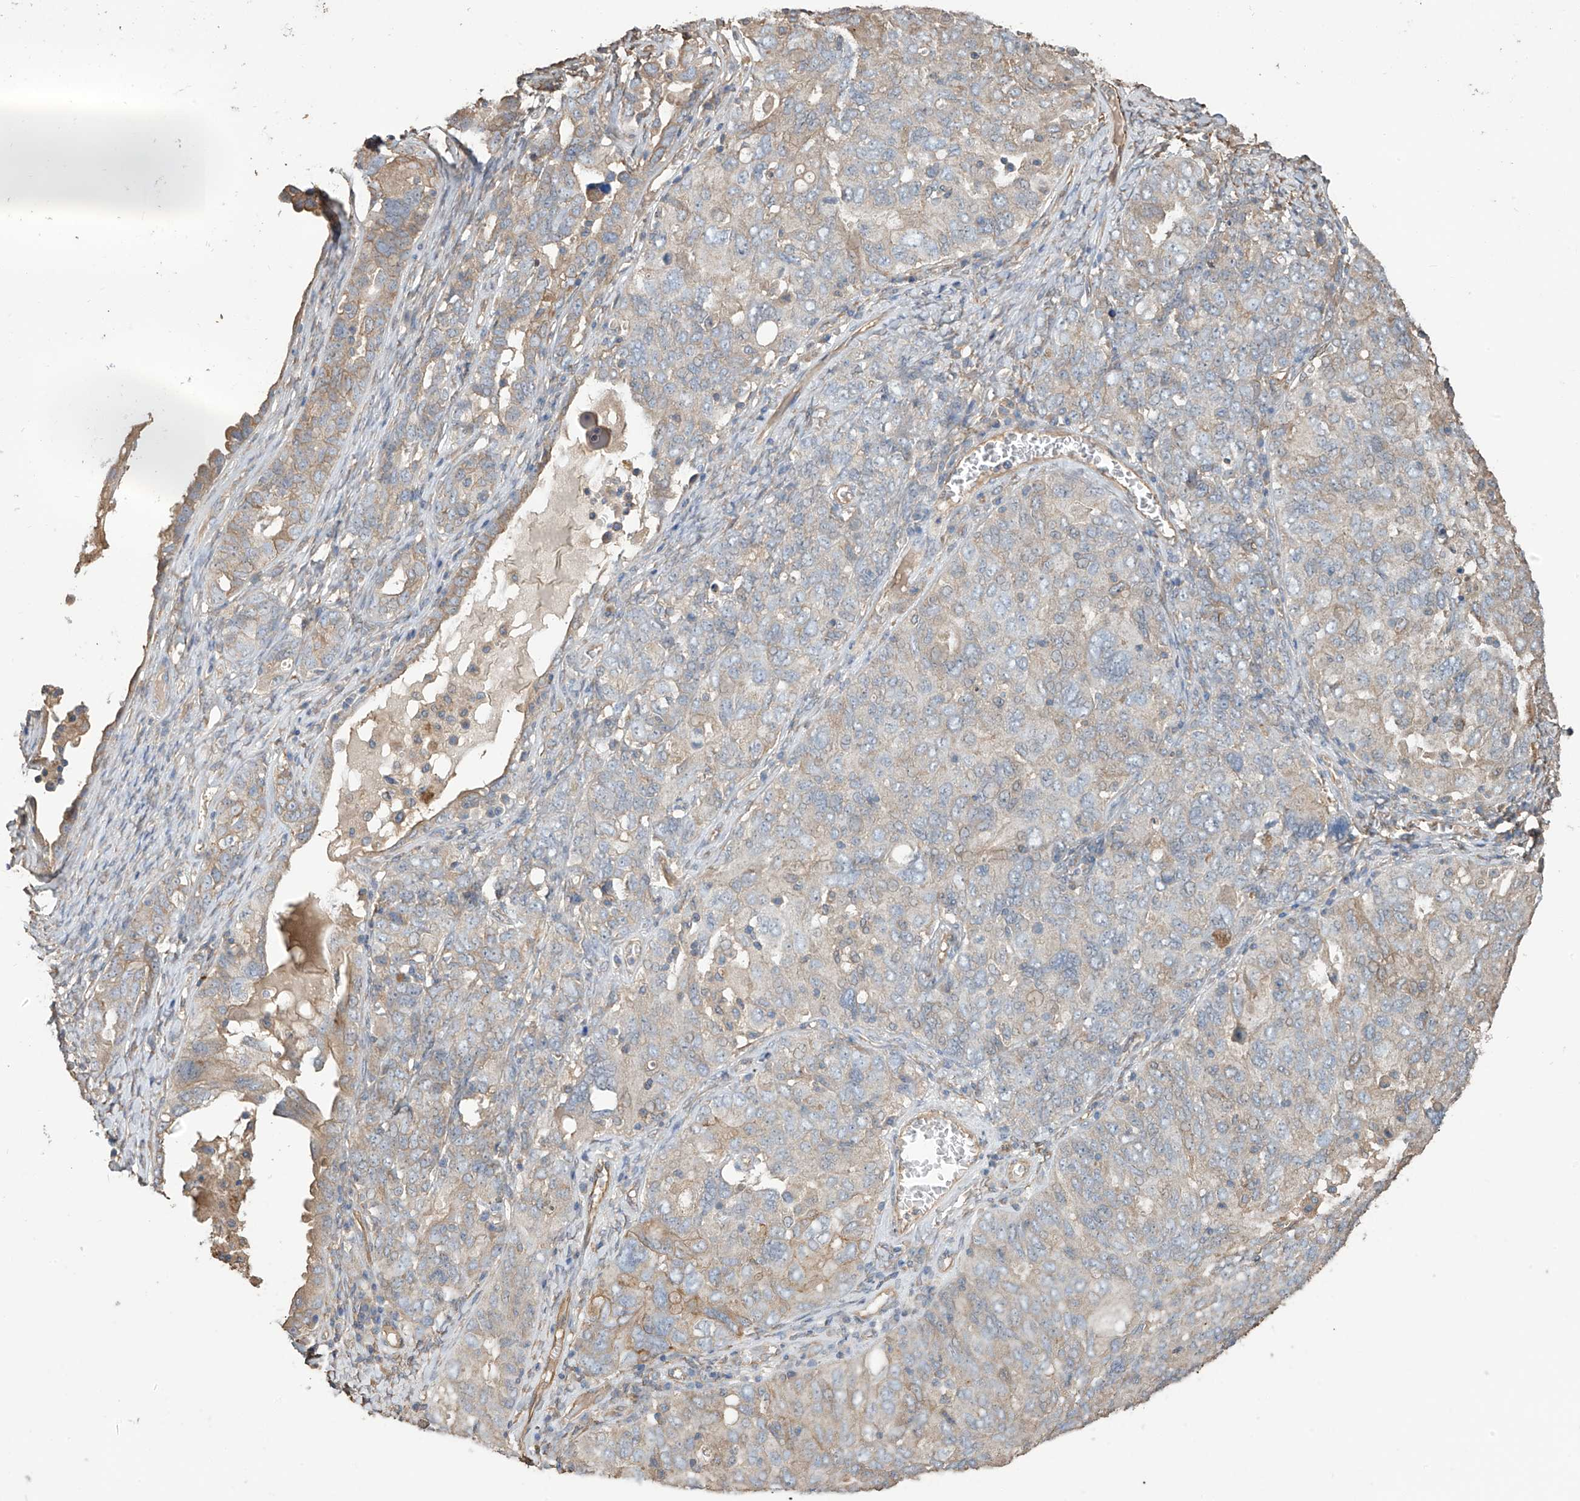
{"staining": {"intensity": "moderate", "quantity": "<25%", "location": "cytoplasmic/membranous"}, "tissue": "ovarian cancer", "cell_type": "Tumor cells", "image_type": "cancer", "snomed": [{"axis": "morphology", "description": "Carcinoma, endometroid"}, {"axis": "topography", "description": "Ovary"}], "caption": "Moderate cytoplasmic/membranous protein expression is present in approximately <25% of tumor cells in ovarian cancer.", "gene": "AGBL5", "patient": {"sex": "female", "age": 62}}